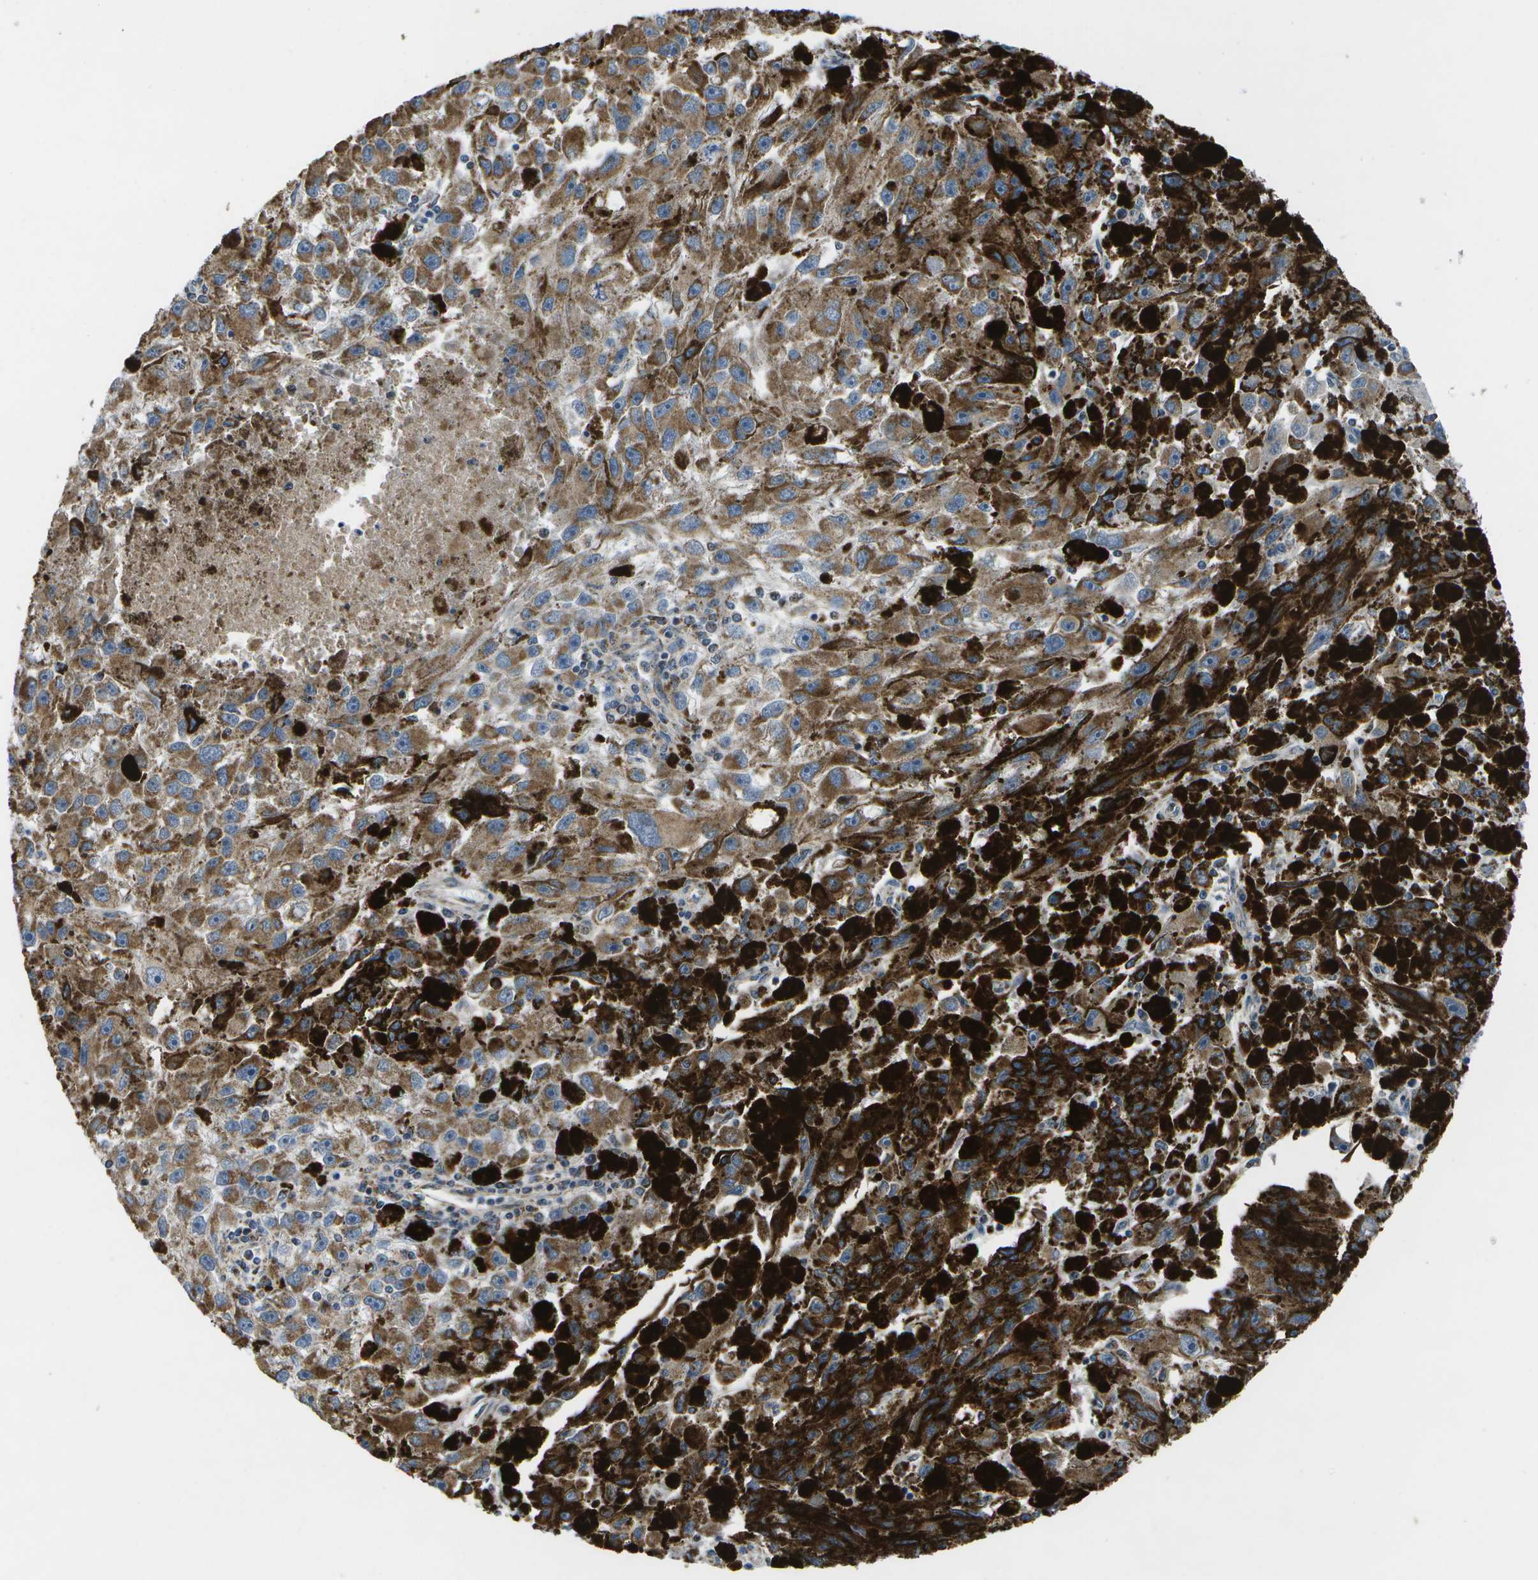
{"staining": {"intensity": "moderate", "quantity": "25%-75%", "location": "cytoplasmic/membranous"}, "tissue": "melanoma", "cell_type": "Tumor cells", "image_type": "cancer", "snomed": [{"axis": "morphology", "description": "Malignant melanoma, NOS"}, {"axis": "topography", "description": "Skin"}], "caption": "A medium amount of moderate cytoplasmic/membranous staining is present in about 25%-75% of tumor cells in malignant melanoma tissue. (Brightfield microscopy of DAB IHC at high magnification).", "gene": "GALNT15", "patient": {"sex": "female", "age": 104}}